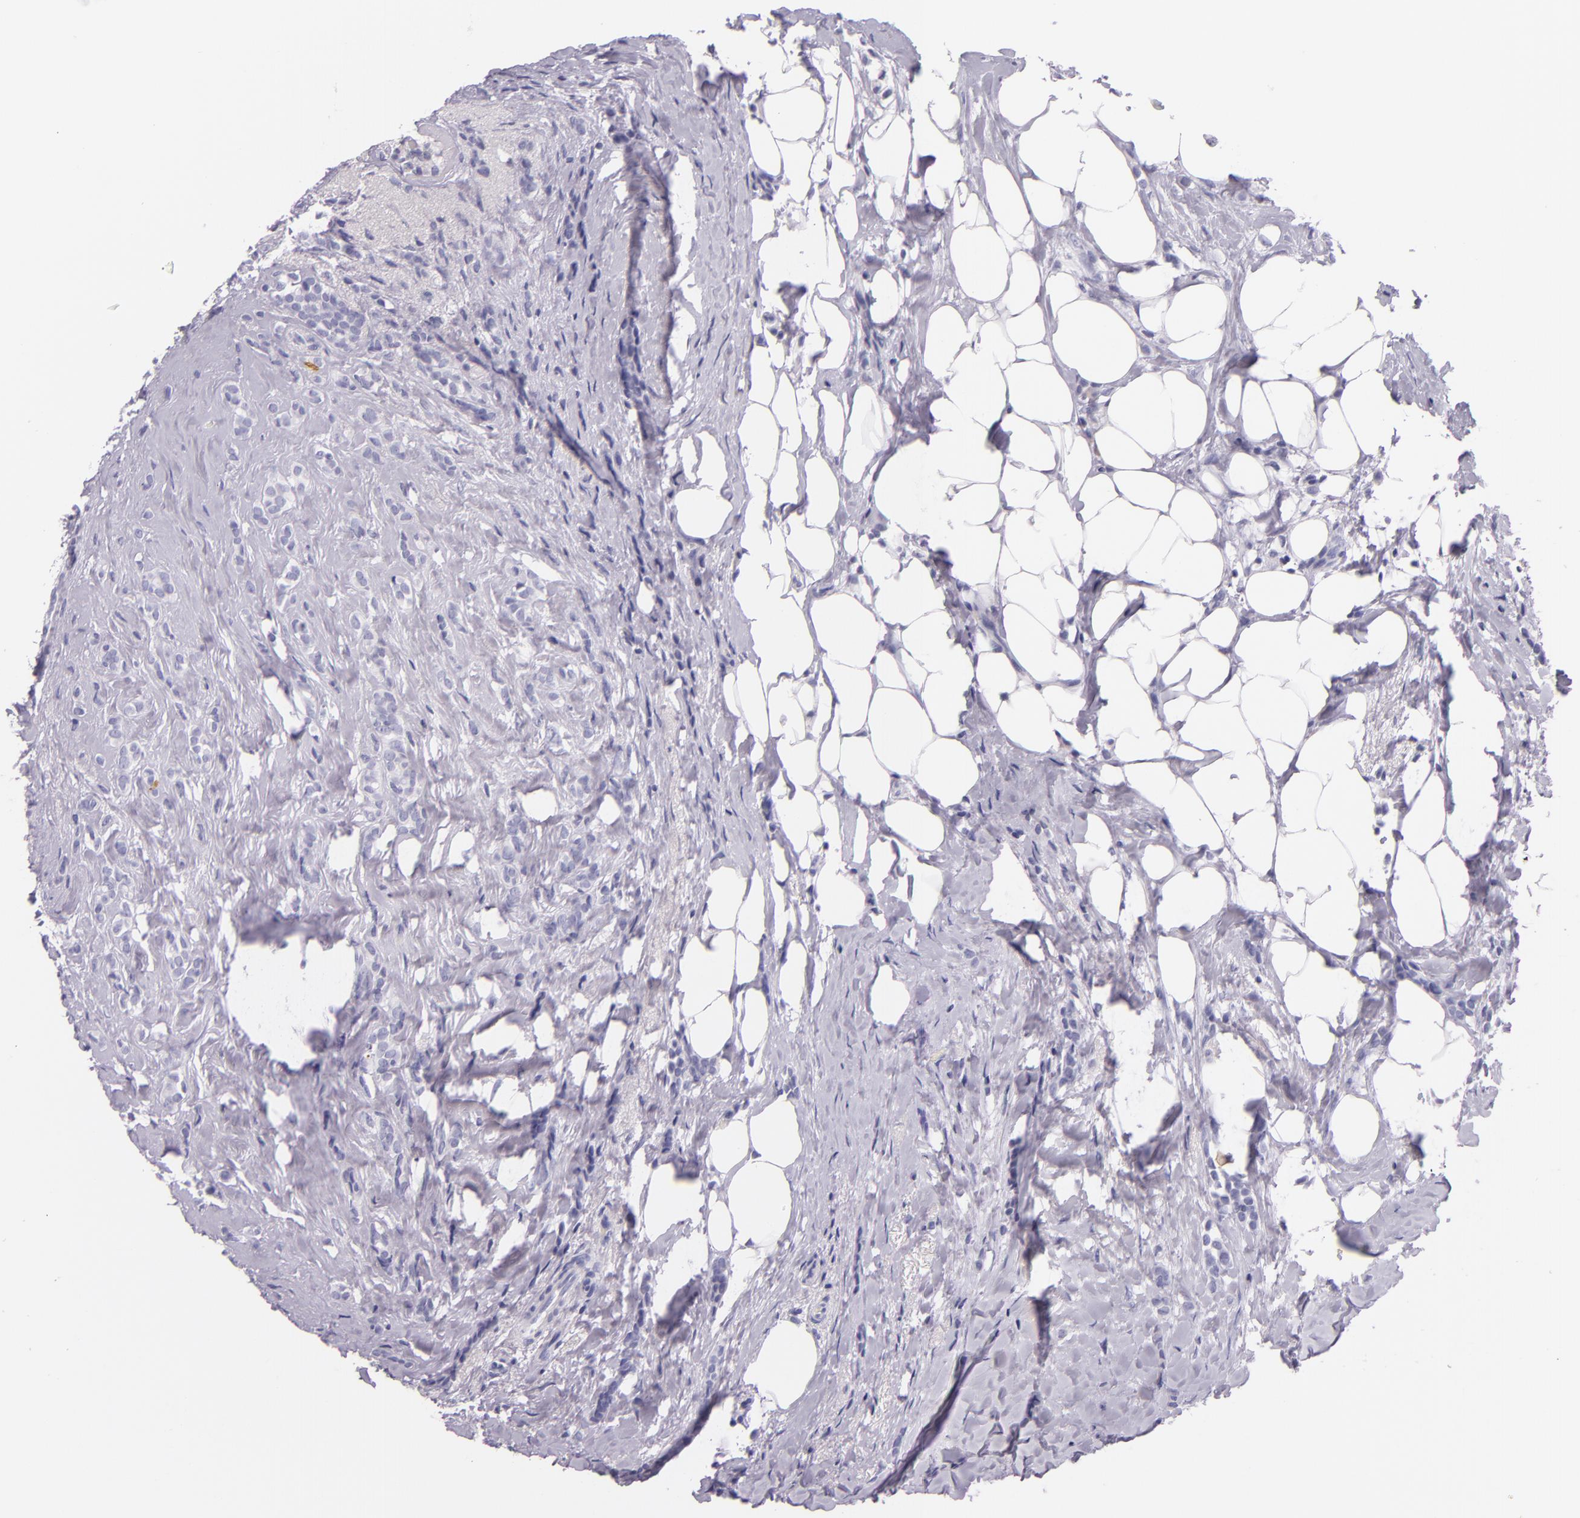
{"staining": {"intensity": "negative", "quantity": "none", "location": "none"}, "tissue": "breast cancer", "cell_type": "Tumor cells", "image_type": "cancer", "snomed": [{"axis": "morphology", "description": "Lobular carcinoma"}, {"axis": "topography", "description": "Breast"}], "caption": "This photomicrograph is of breast lobular carcinoma stained with immunohistochemistry (IHC) to label a protein in brown with the nuclei are counter-stained blue. There is no staining in tumor cells.", "gene": "HSP90AA1", "patient": {"sex": "female", "age": 56}}